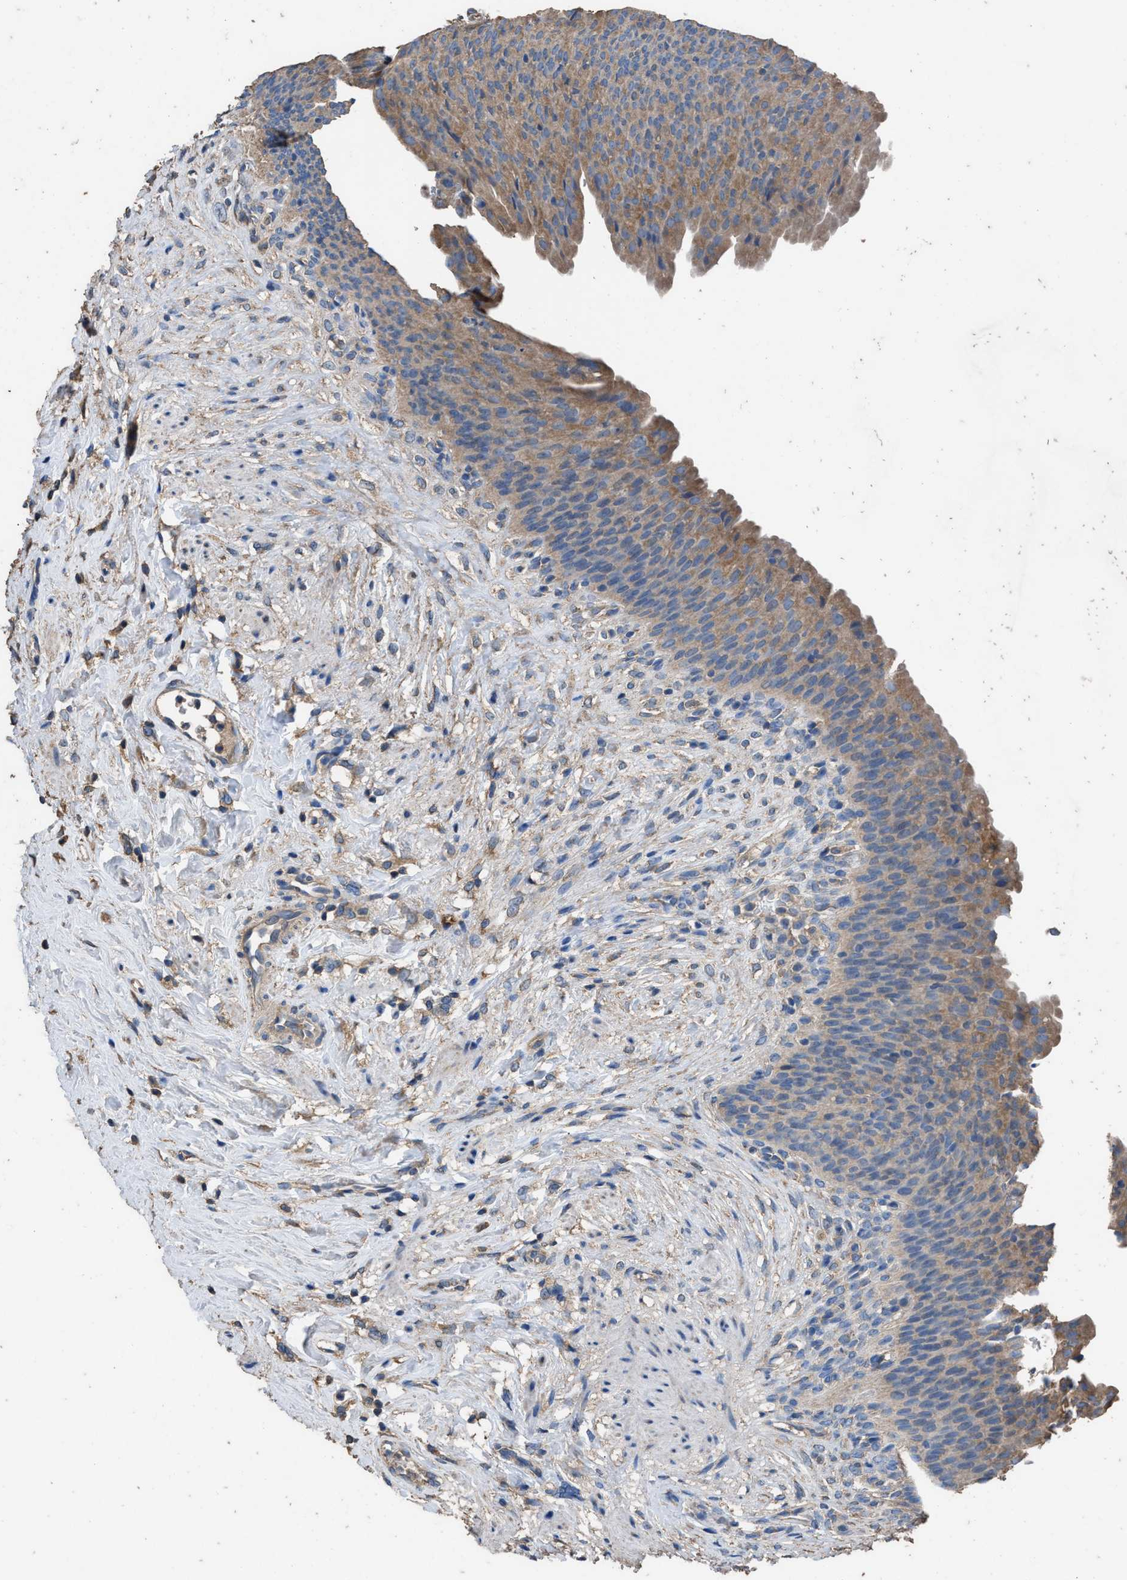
{"staining": {"intensity": "moderate", "quantity": ">75%", "location": "cytoplasmic/membranous"}, "tissue": "urinary bladder", "cell_type": "Urothelial cells", "image_type": "normal", "snomed": [{"axis": "morphology", "description": "Normal tissue, NOS"}, {"axis": "topography", "description": "Urinary bladder"}], "caption": "The photomicrograph demonstrates staining of unremarkable urinary bladder, revealing moderate cytoplasmic/membranous protein positivity (brown color) within urothelial cells.", "gene": "ITSN1", "patient": {"sex": "female", "age": 79}}